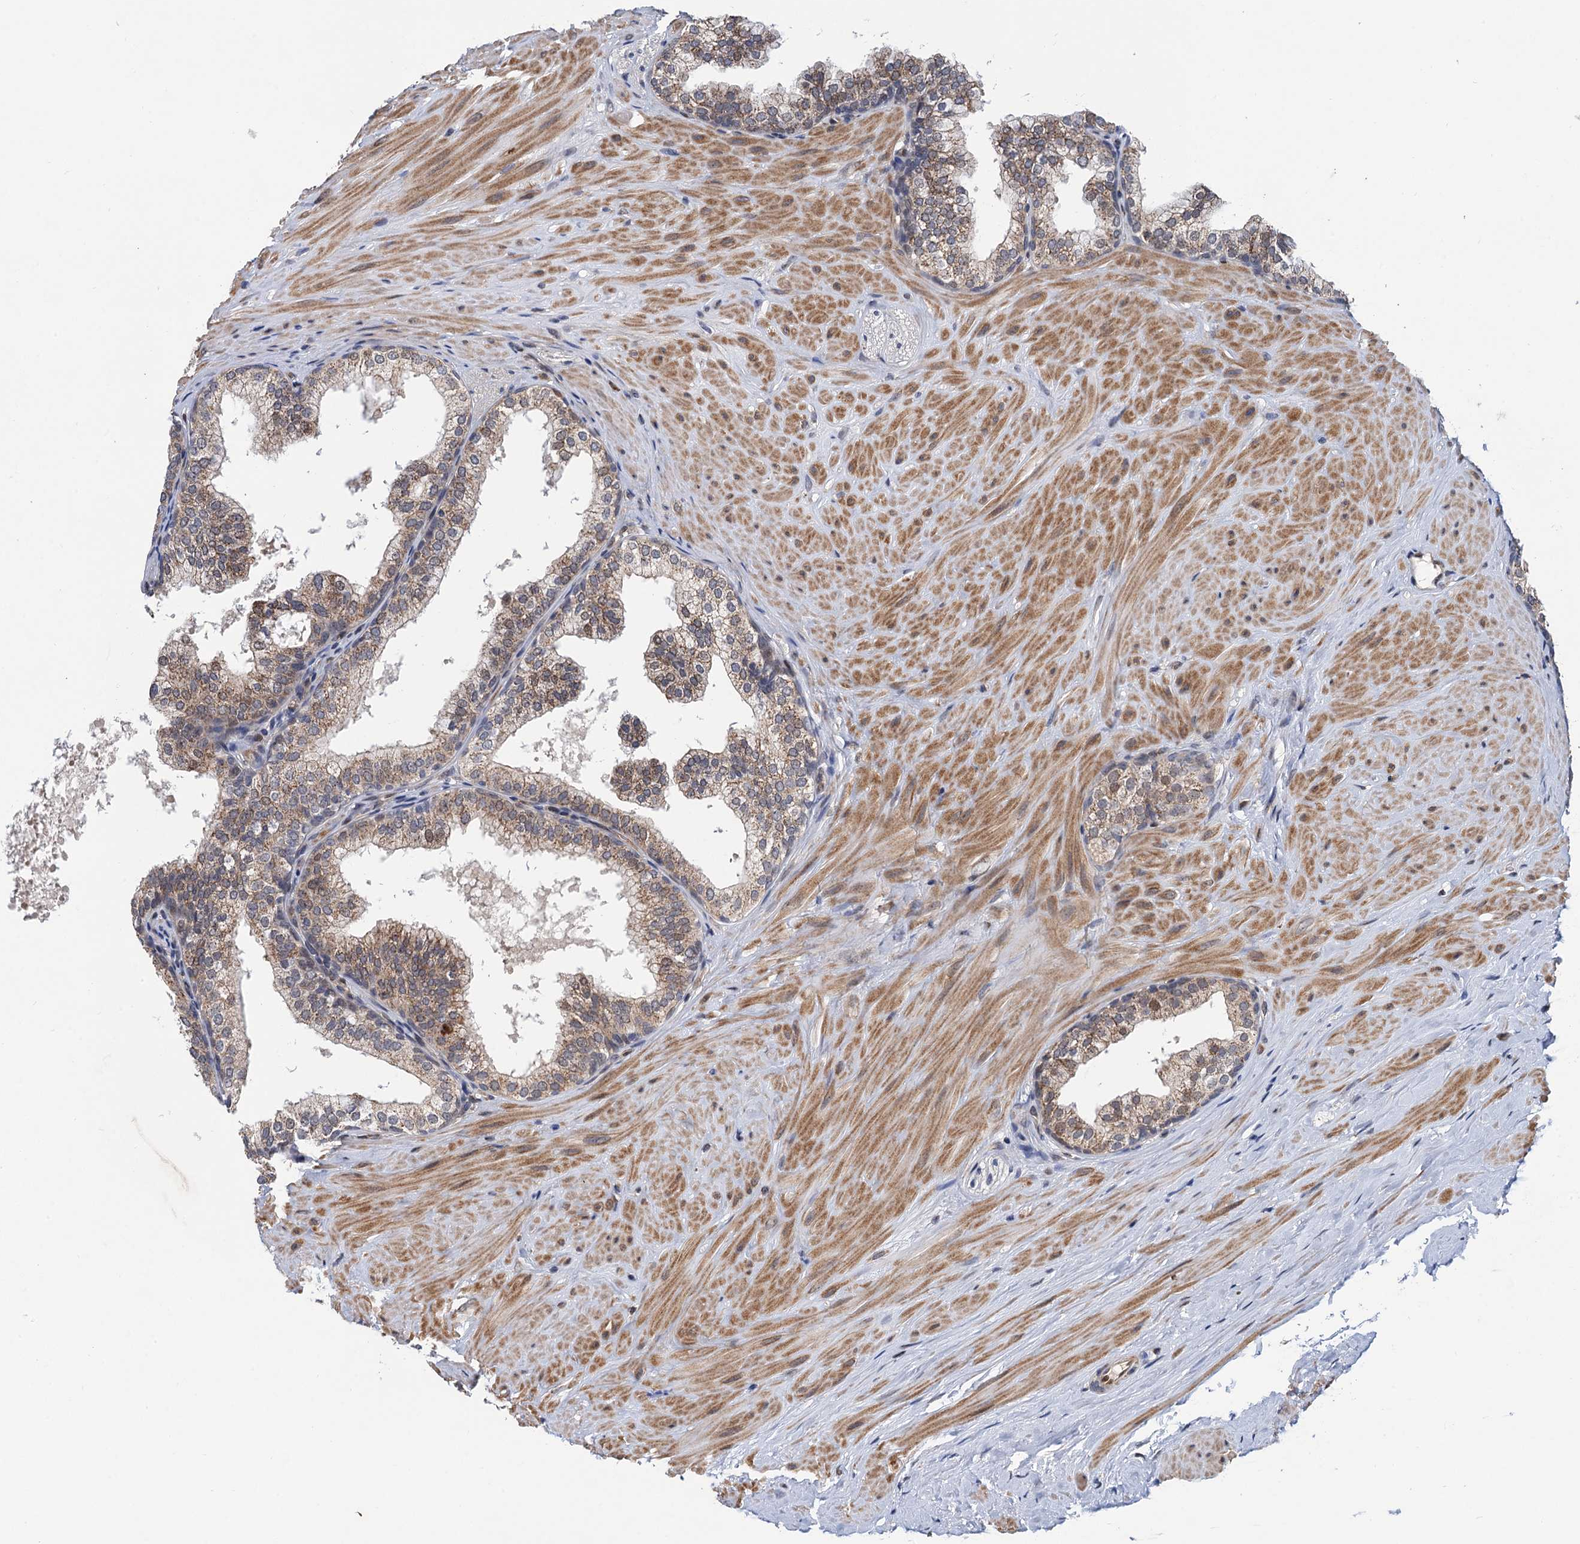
{"staining": {"intensity": "moderate", "quantity": "25%-75%", "location": "cytoplasmic/membranous"}, "tissue": "prostate", "cell_type": "Glandular cells", "image_type": "normal", "snomed": [{"axis": "morphology", "description": "Normal tissue, NOS"}, {"axis": "topography", "description": "Prostate"}], "caption": "Prostate stained with IHC exhibits moderate cytoplasmic/membranous expression in about 25%-75% of glandular cells. The protein of interest is stained brown, and the nuclei are stained in blue (DAB IHC with brightfield microscopy, high magnification).", "gene": "CMPK2", "patient": {"sex": "male", "age": 60}}